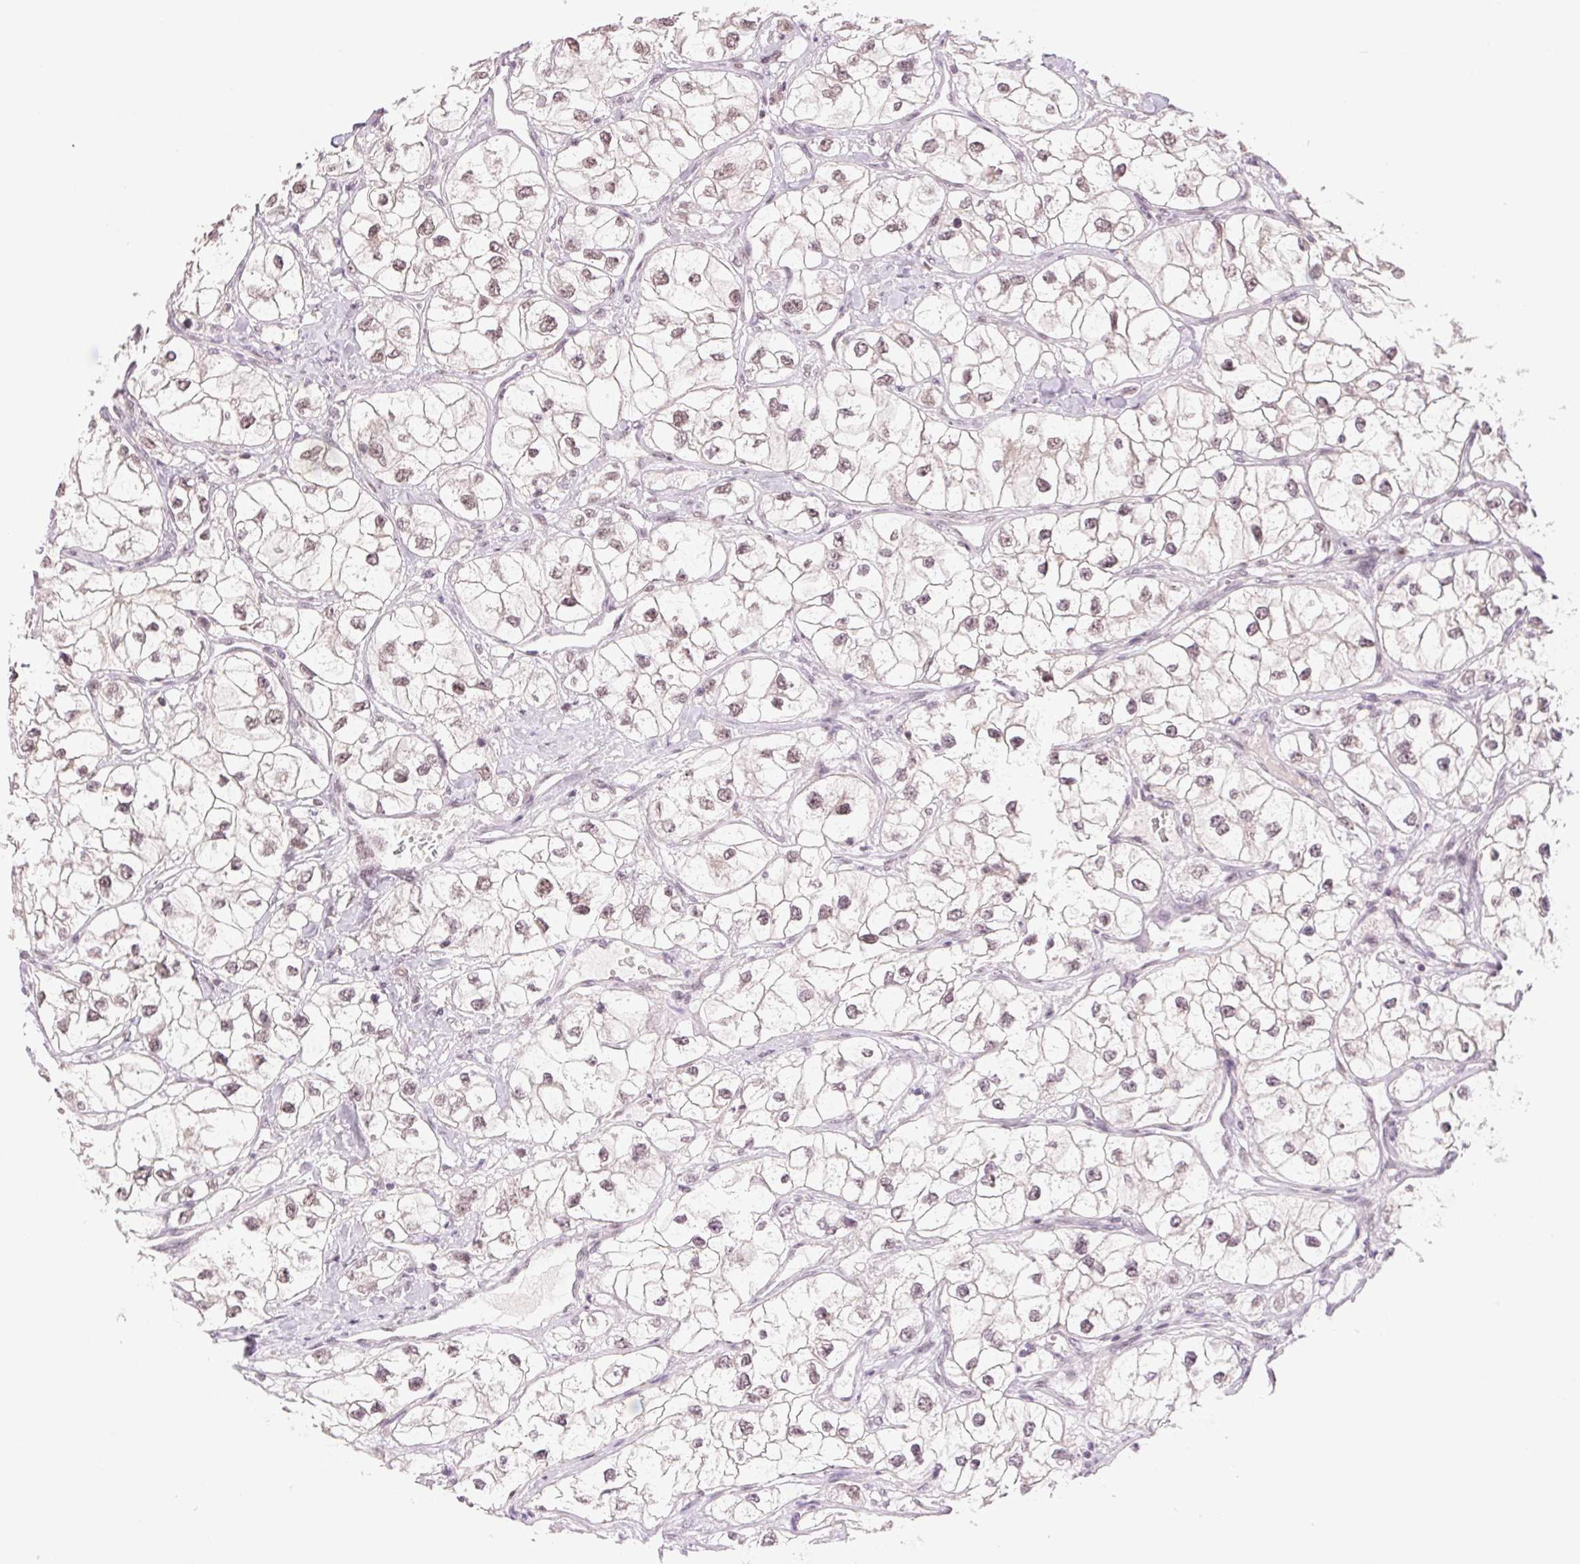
{"staining": {"intensity": "moderate", "quantity": "25%-75%", "location": "nuclear"}, "tissue": "renal cancer", "cell_type": "Tumor cells", "image_type": "cancer", "snomed": [{"axis": "morphology", "description": "Adenocarcinoma, NOS"}, {"axis": "topography", "description": "Kidney"}], "caption": "Tumor cells exhibit medium levels of moderate nuclear staining in approximately 25%-75% of cells in human renal cancer (adenocarcinoma).", "gene": "PRPF18", "patient": {"sex": "male", "age": 59}}